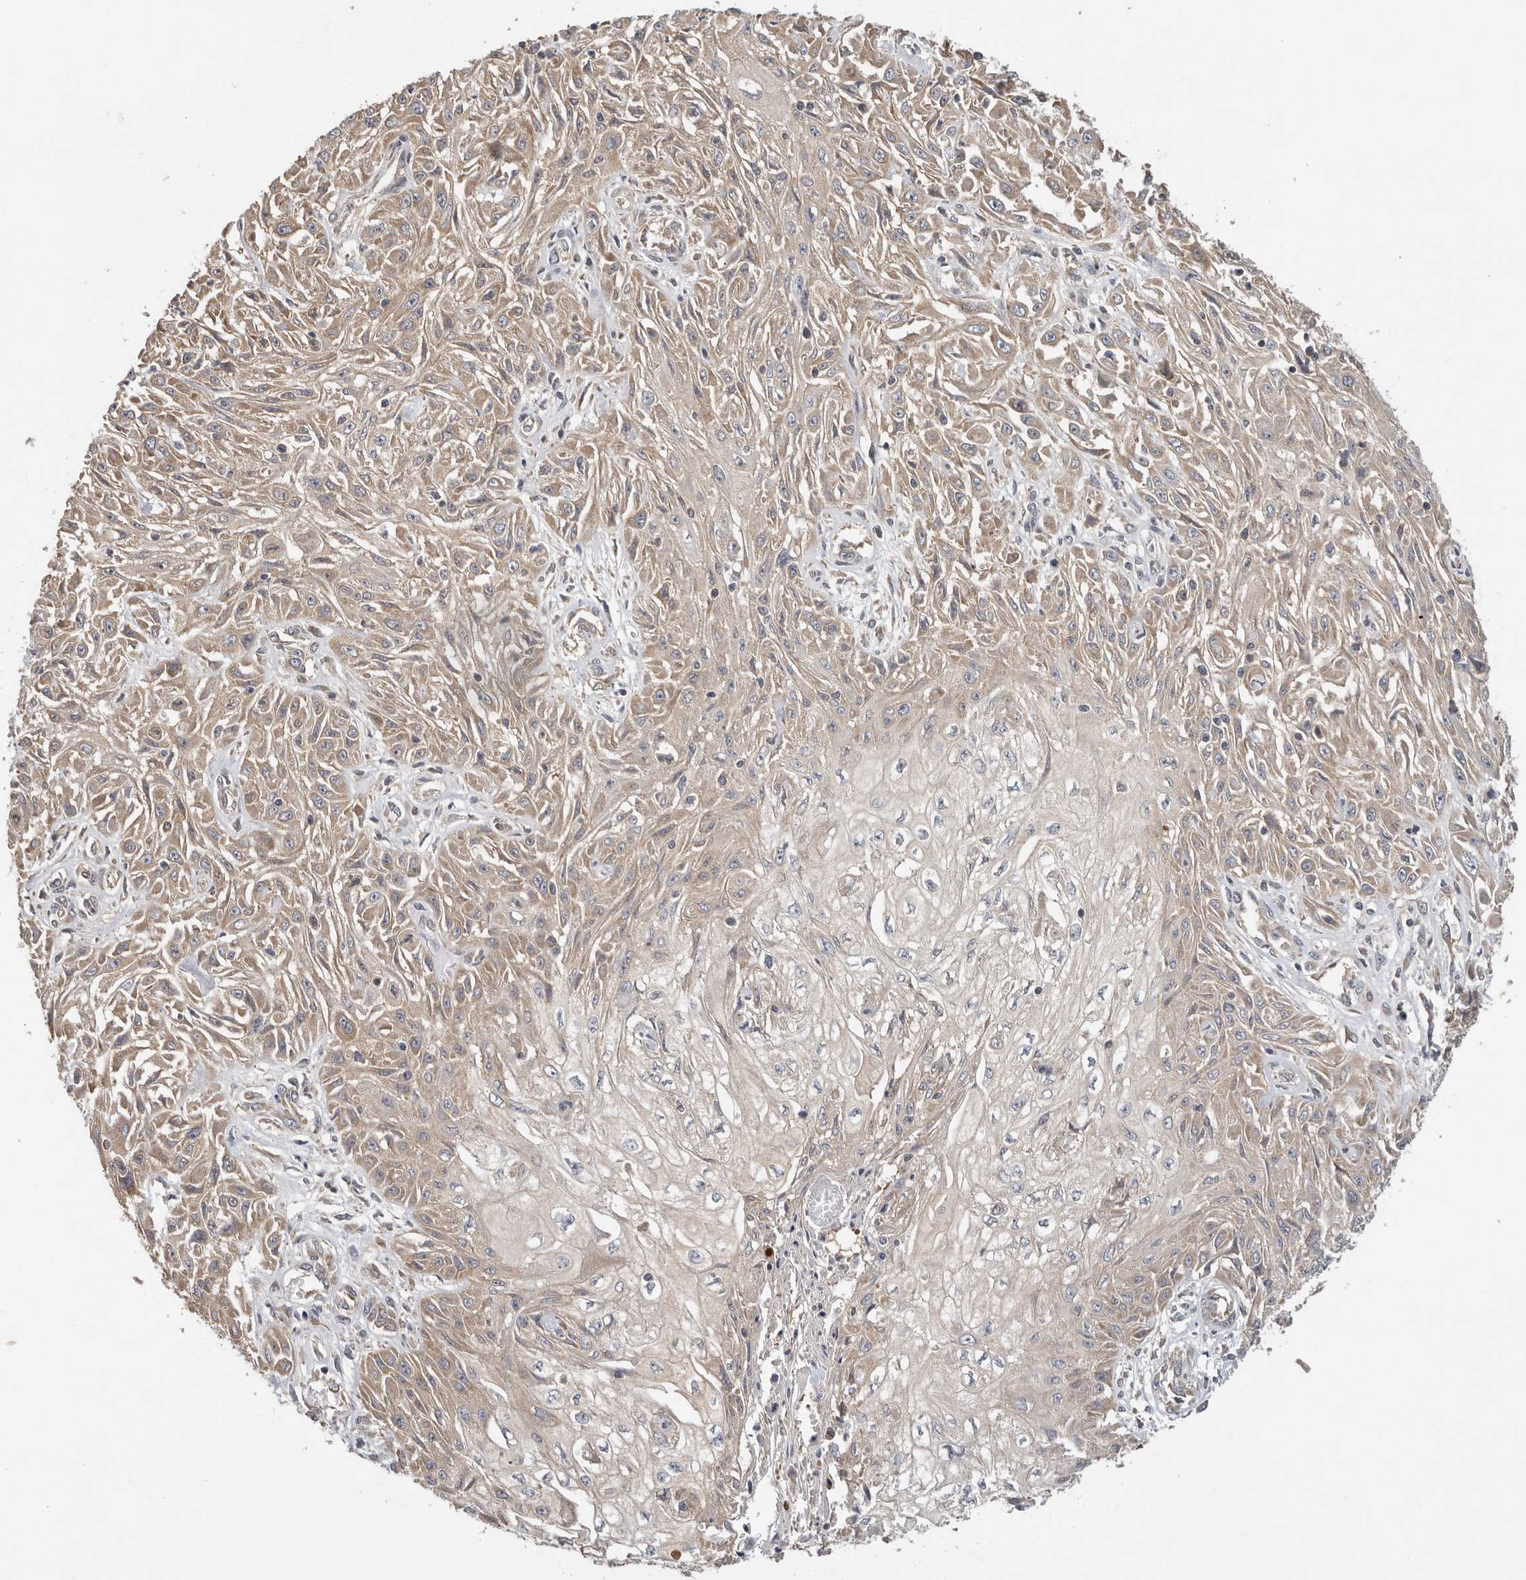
{"staining": {"intensity": "weak", "quantity": "25%-75%", "location": "cytoplasmic/membranous"}, "tissue": "skin cancer", "cell_type": "Tumor cells", "image_type": "cancer", "snomed": [{"axis": "morphology", "description": "Squamous cell carcinoma, NOS"}, {"axis": "morphology", "description": "Squamous cell carcinoma, metastatic, NOS"}, {"axis": "topography", "description": "Skin"}, {"axis": "topography", "description": "Lymph node"}], "caption": "A low amount of weak cytoplasmic/membranous expression is appreciated in approximately 25%-75% of tumor cells in skin cancer (metastatic squamous cell carcinoma) tissue.", "gene": "PPP1R42", "patient": {"sex": "male", "age": 75}}